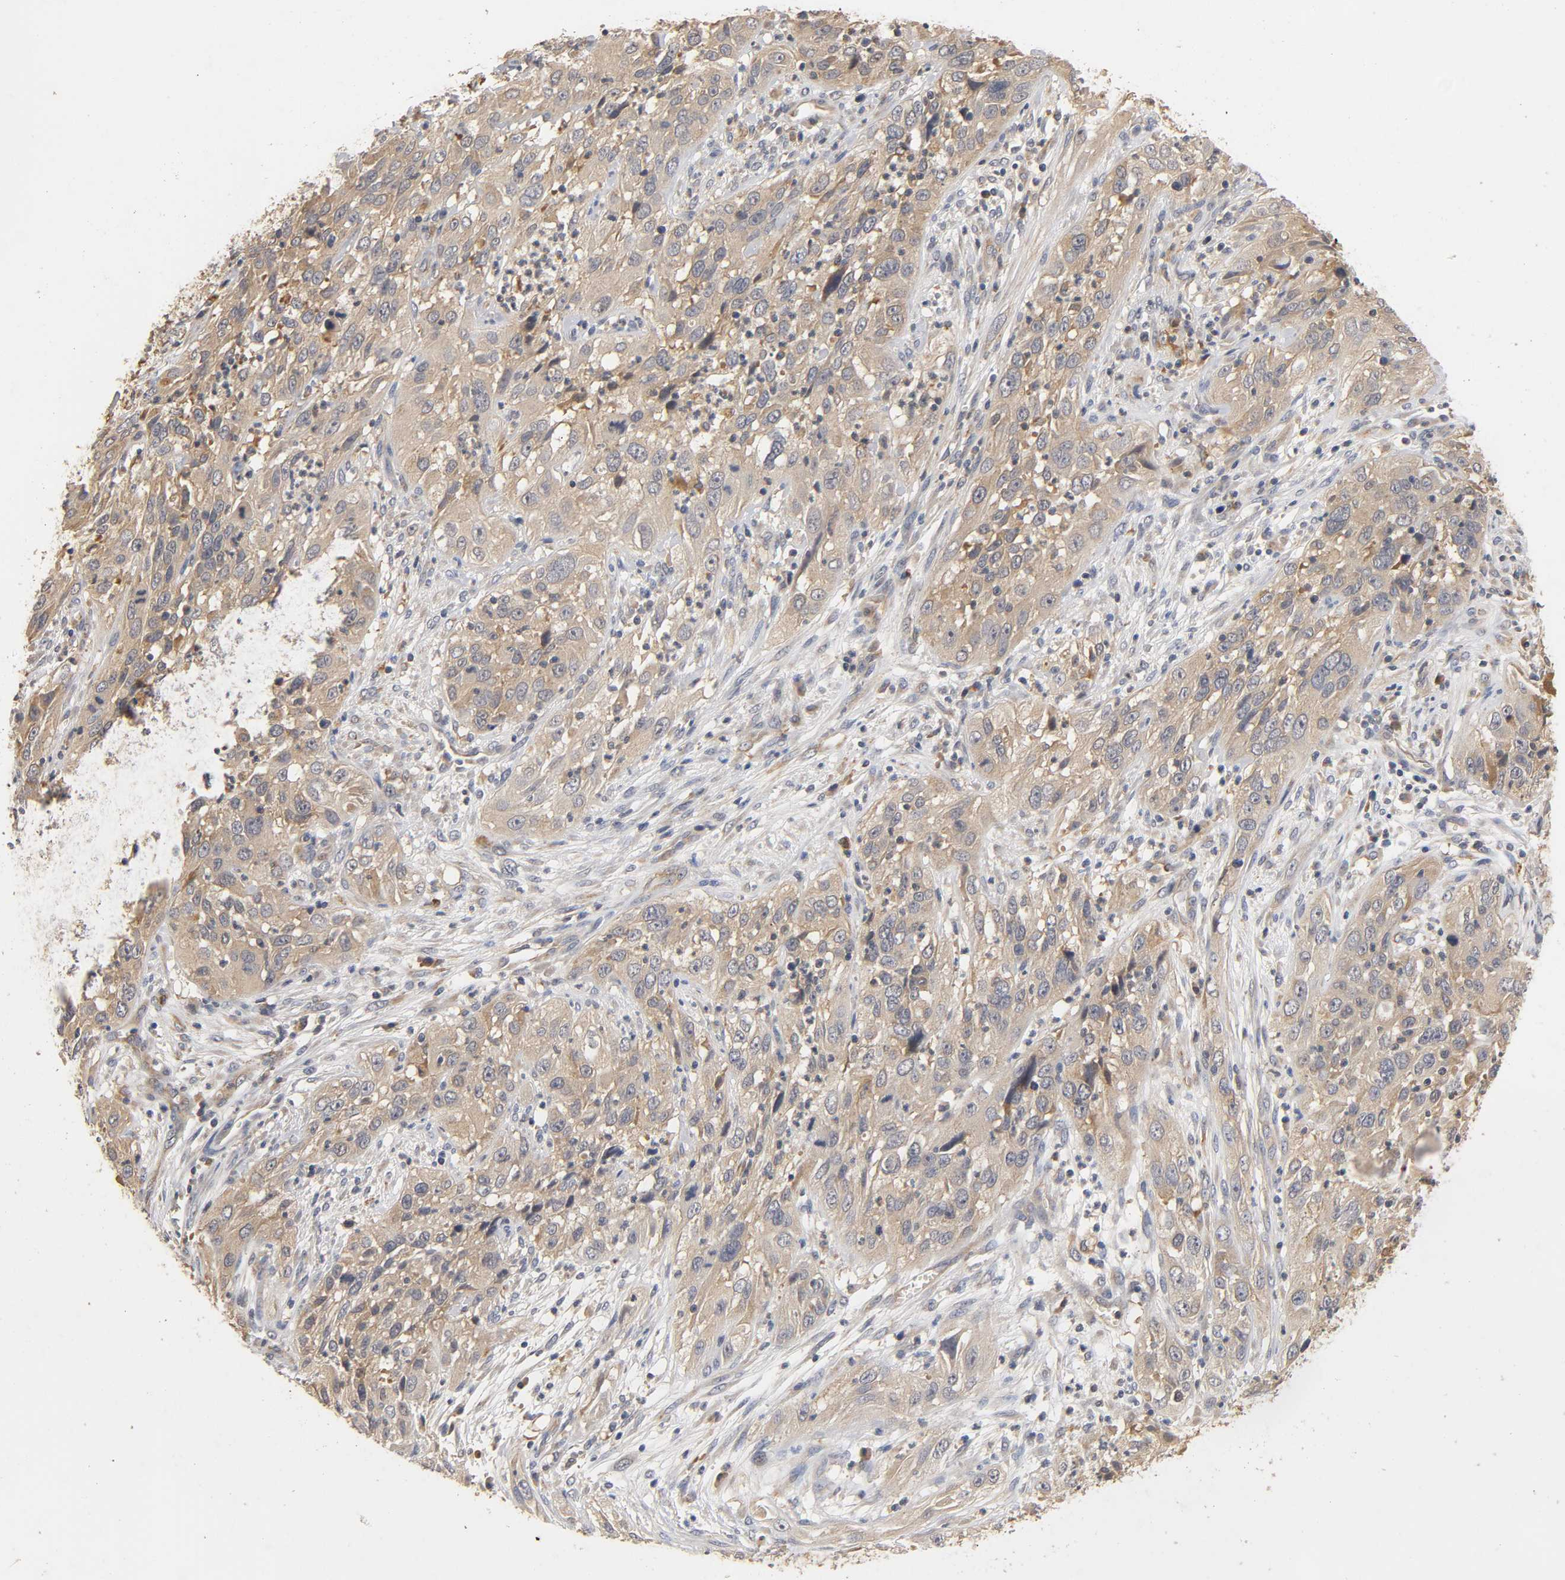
{"staining": {"intensity": "weak", "quantity": ">75%", "location": "cytoplasmic/membranous"}, "tissue": "cervical cancer", "cell_type": "Tumor cells", "image_type": "cancer", "snomed": [{"axis": "morphology", "description": "Squamous cell carcinoma, NOS"}, {"axis": "topography", "description": "Cervix"}], "caption": "This photomicrograph demonstrates immunohistochemistry staining of cervical cancer (squamous cell carcinoma), with low weak cytoplasmic/membranous positivity in about >75% of tumor cells.", "gene": "SCAP", "patient": {"sex": "female", "age": 32}}